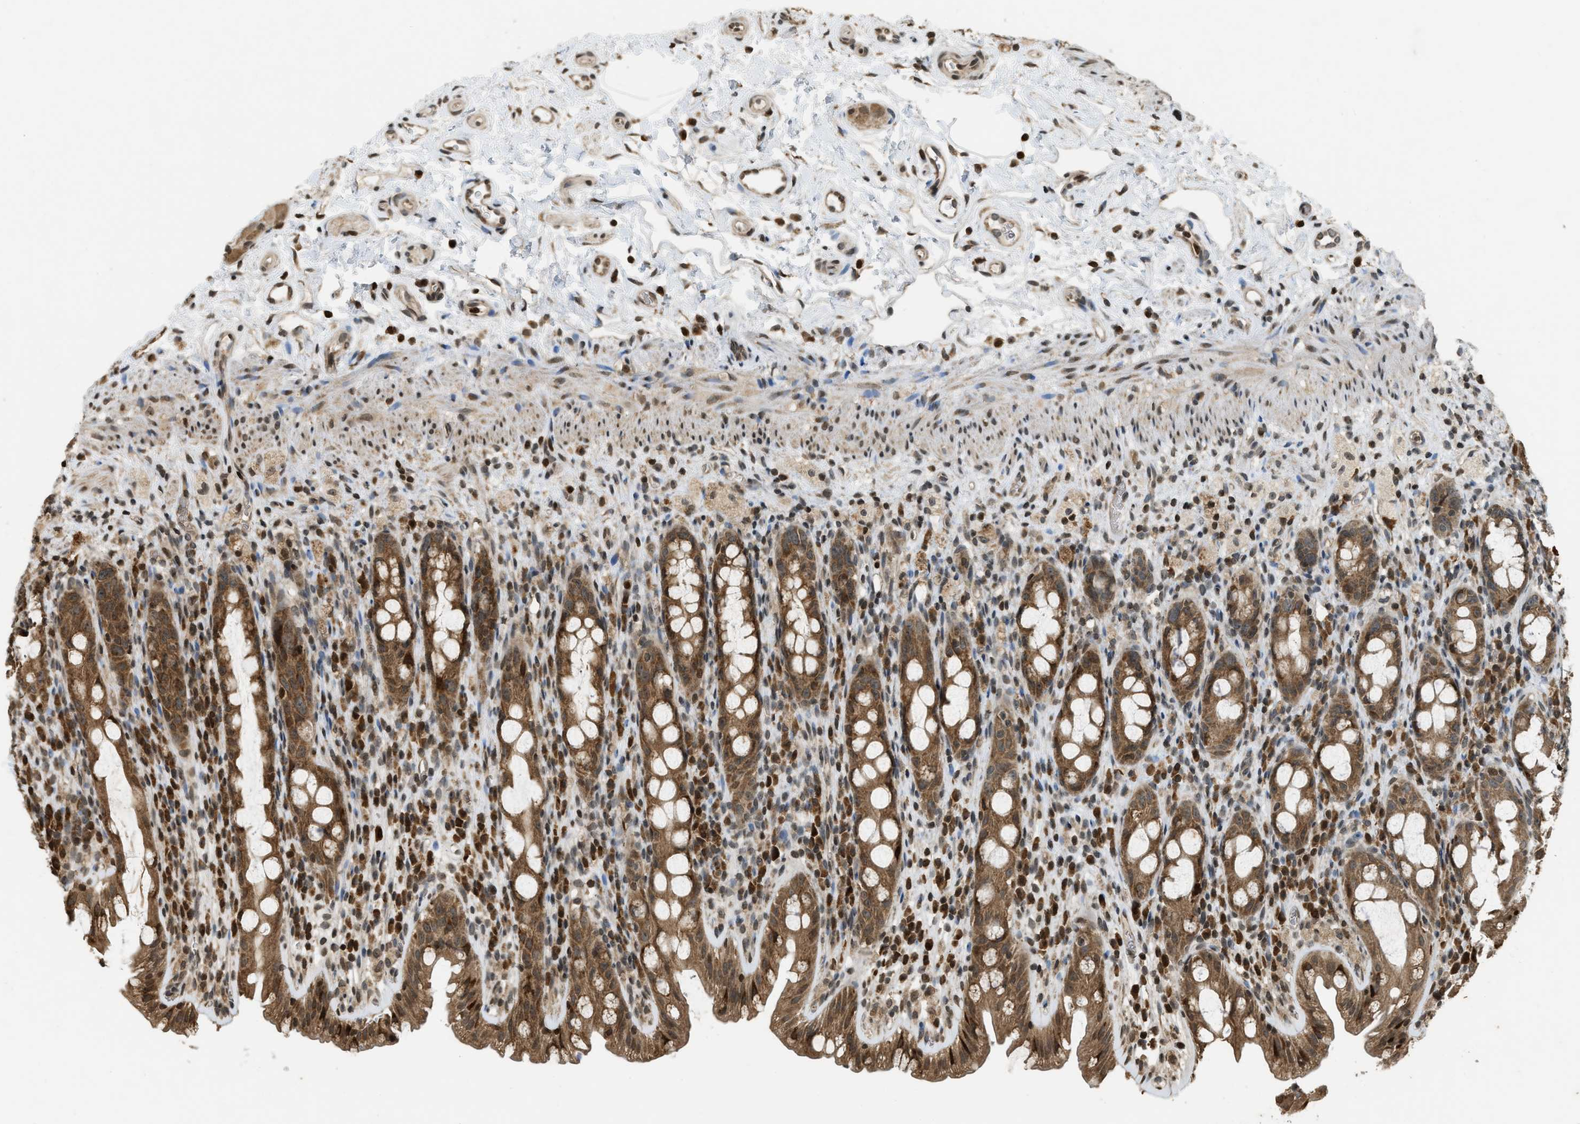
{"staining": {"intensity": "moderate", "quantity": ">75%", "location": "cytoplasmic/membranous,nuclear"}, "tissue": "rectum", "cell_type": "Glandular cells", "image_type": "normal", "snomed": [{"axis": "morphology", "description": "Normal tissue, NOS"}, {"axis": "topography", "description": "Rectum"}], "caption": "IHC of benign rectum shows medium levels of moderate cytoplasmic/membranous,nuclear expression in about >75% of glandular cells.", "gene": "SIAH1", "patient": {"sex": "male", "age": 44}}